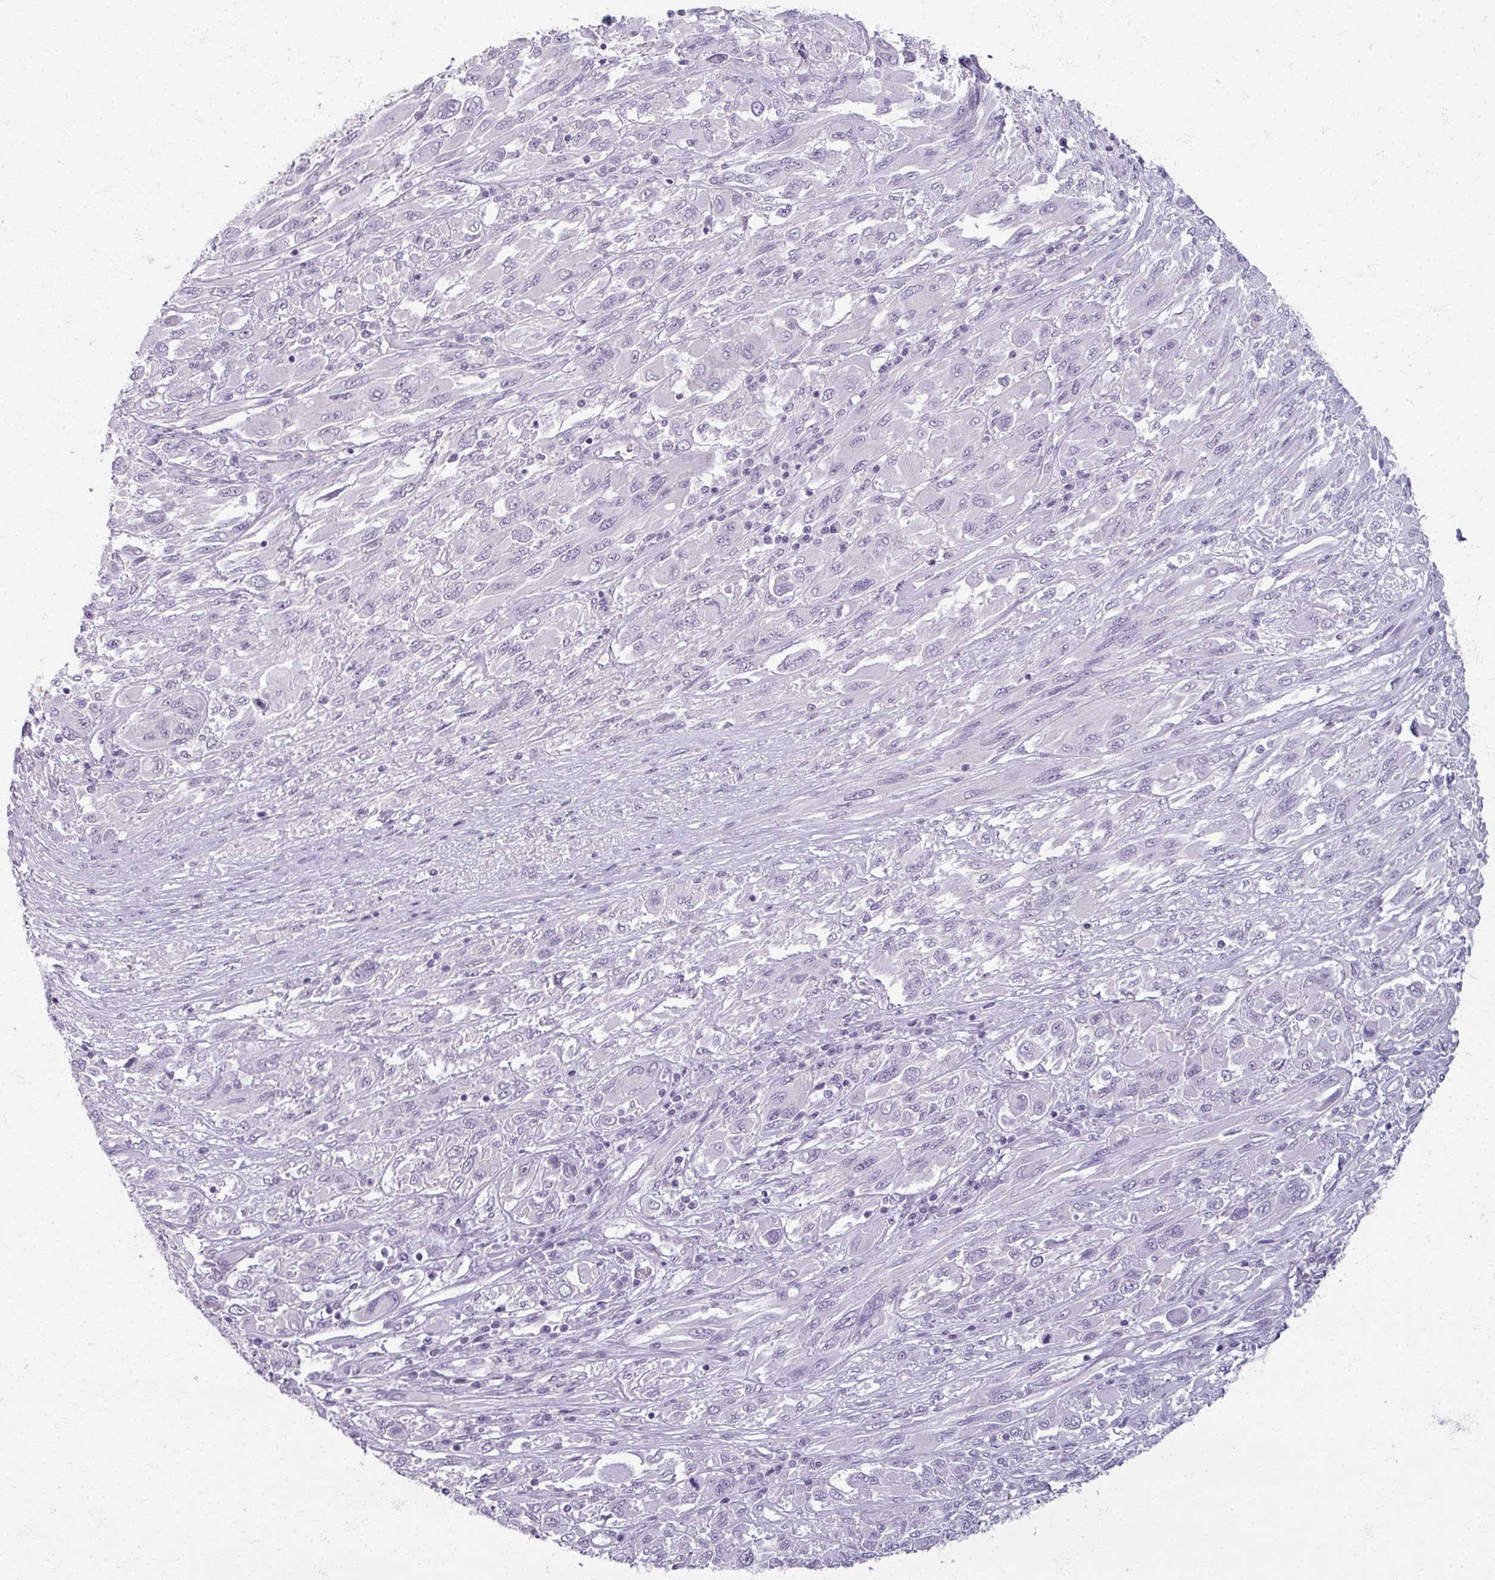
{"staining": {"intensity": "negative", "quantity": "none", "location": "none"}, "tissue": "melanoma", "cell_type": "Tumor cells", "image_type": "cancer", "snomed": [{"axis": "morphology", "description": "Malignant melanoma, NOS"}, {"axis": "topography", "description": "Skin"}], "caption": "Immunohistochemistry (IHC) histopathology image of human malignant melanoma stained for a protein (brown), which reveals no staining in tumor cells.", "gene": "RFPL2", "patient": {"sex": "female", "age": 91}}